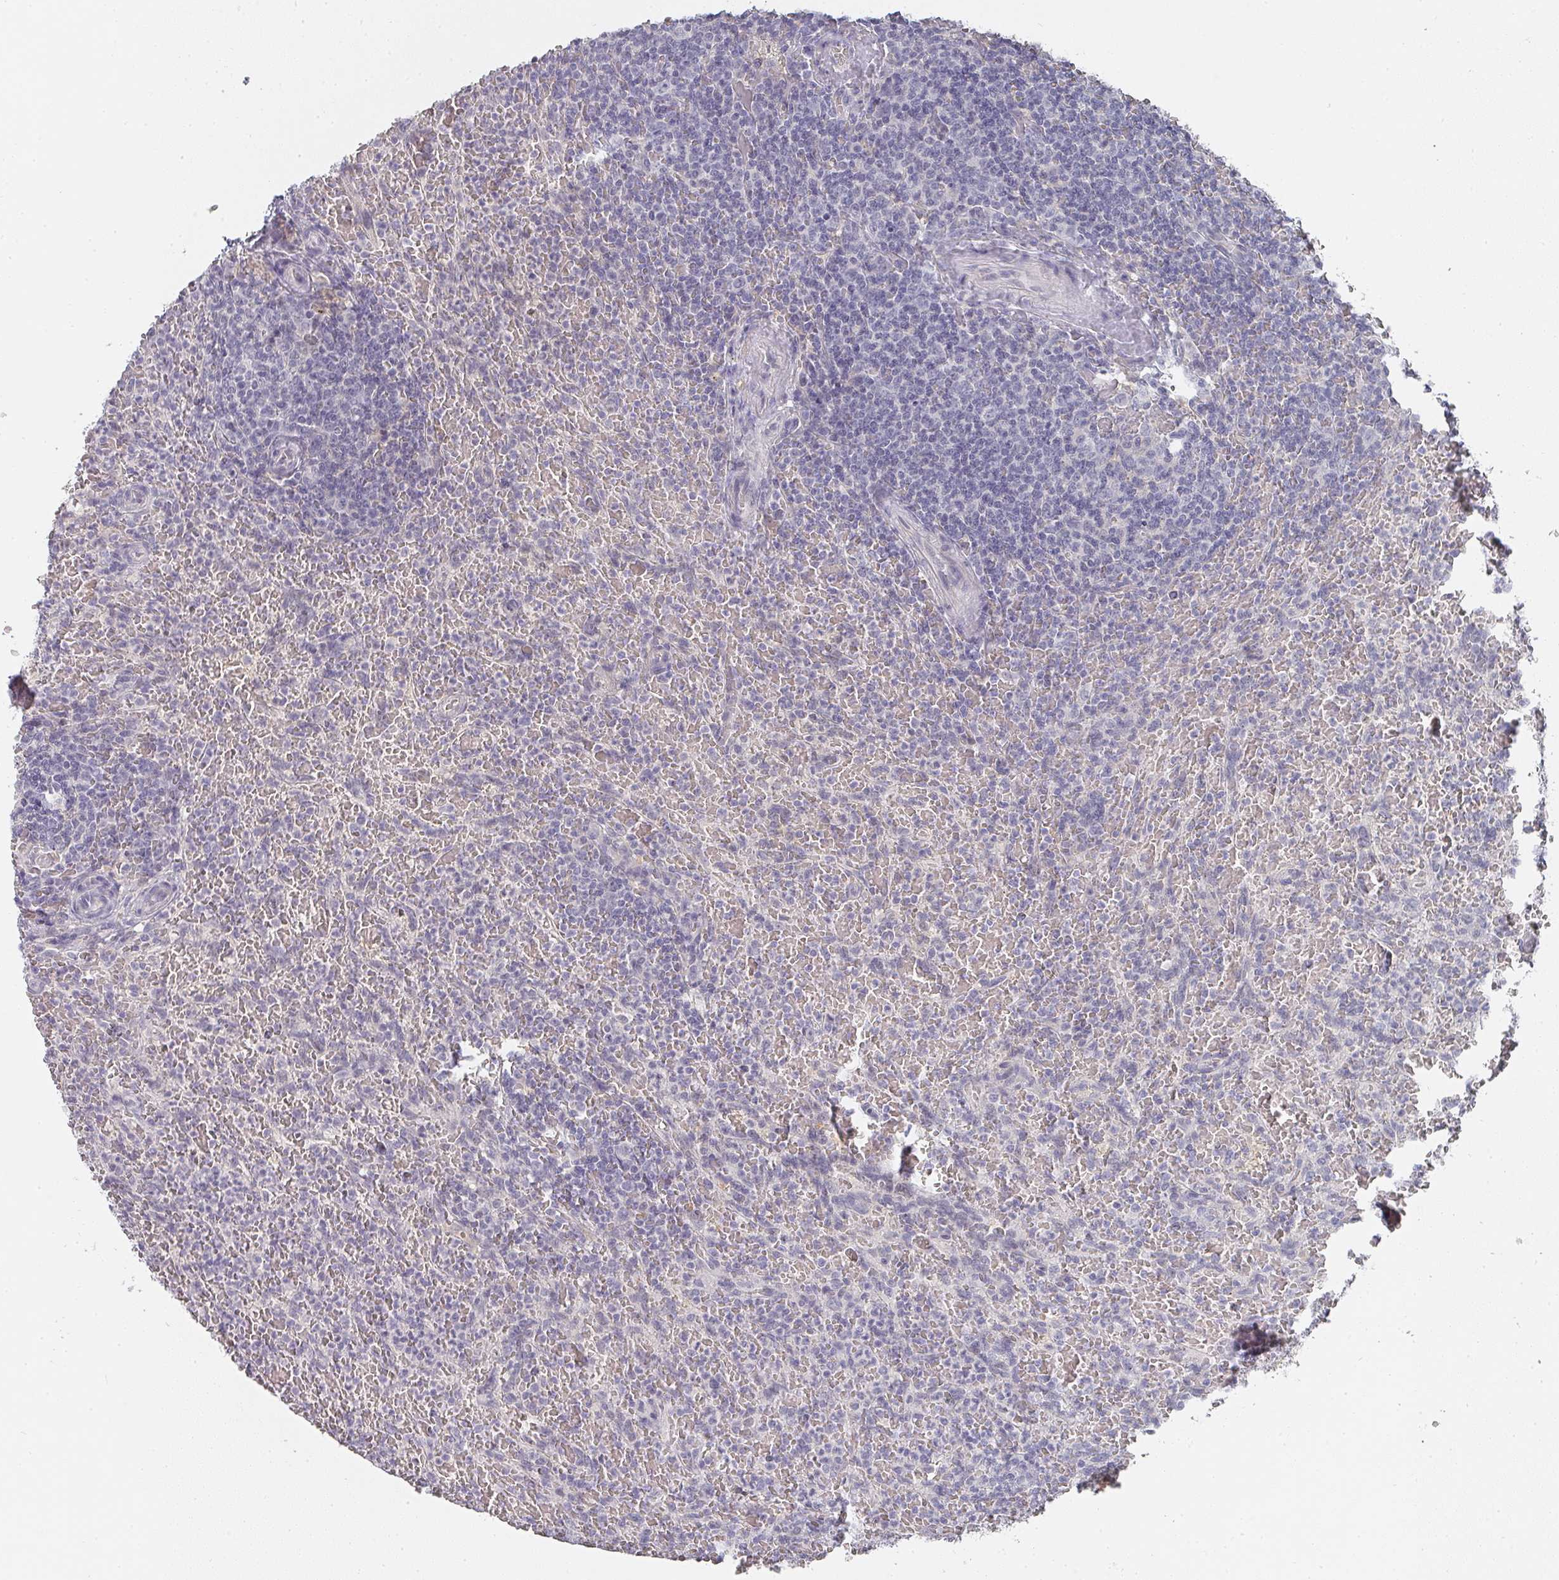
{"staining": {"intensity": "negative", "quantity": "none", "location": "none"}, "tissue": "lymphoma", "cell_type": "Tumor cells", "image_type": "cancer", "snomed": [{"axis": "morphology", "description": "Malignant lymphoma, non-Hodgkin's type, Low grade"}, {"axis": "topography", "description": "Spleen"}], "caption": "Immunohistochemistry micrograph of human lymphoma stained for a protein (brown), which displays no positivity in tumor cells.", "gene": "SHISA2", "patient": {"sex": "female", "age": 64}}